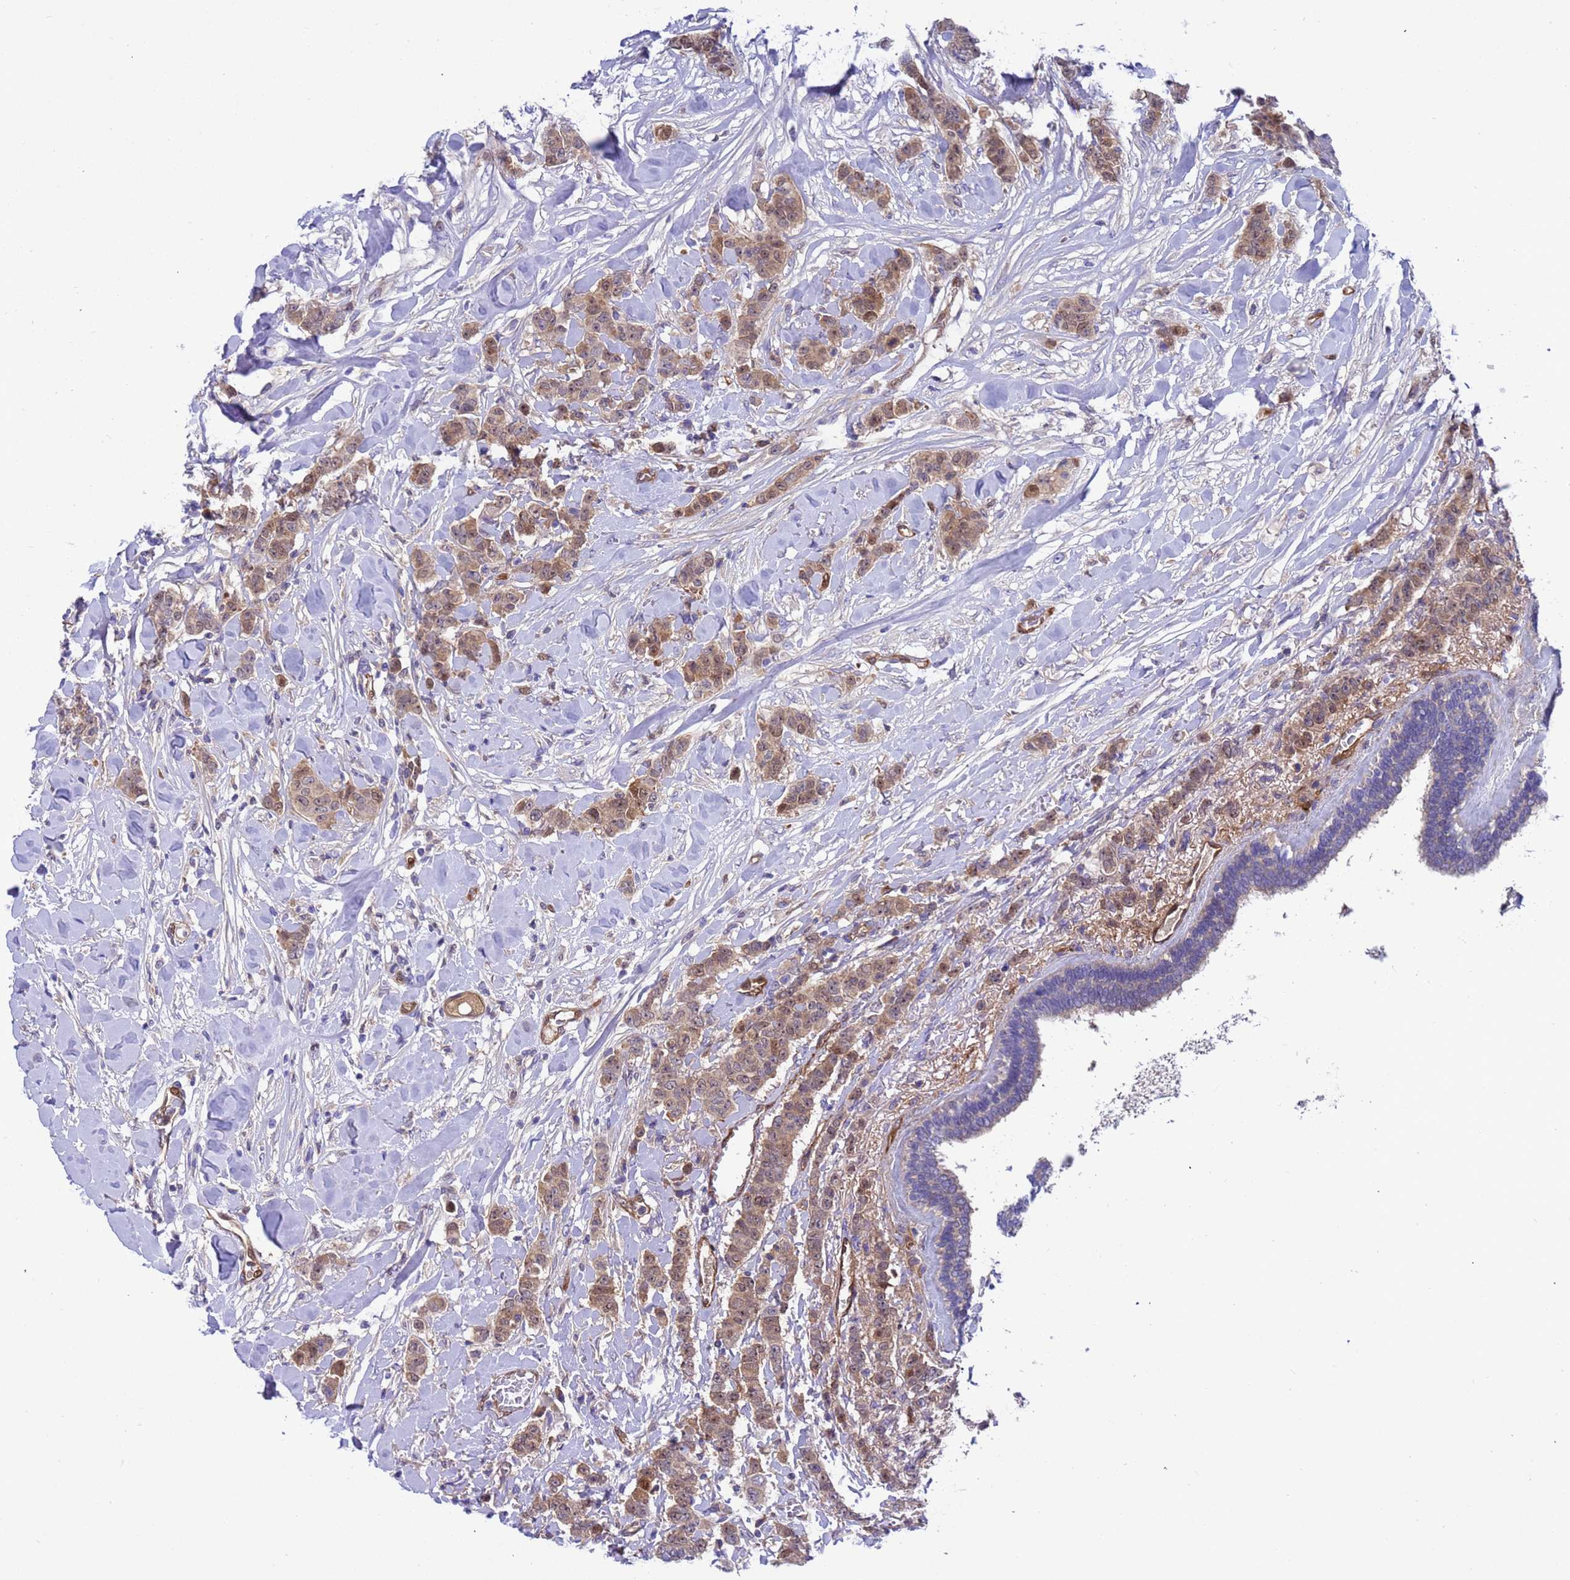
{"staining": {"intensity": "weak", "quantity": ">75%", "location": "cytoplasmic/membranous,nuclear"}, "tissue": "breast cancer", "cell_type": "Tumor cells", "image_type": "cancer", "snomed": [{"axis": "morphology", "description": "Duct carcinoma"}, {"axis": "topography", "description": "Breast"}], "caption": "Tumor cells demonstrate low levels of weak cytoplasmic/membranous and nuclear positivity in approximately >75% of cells in infiltrating ductal carcinoma (breast). Nuclei are stained in blue.", "gene": "FOXRED1", "patient": {"sex": "female", "age": 40}}